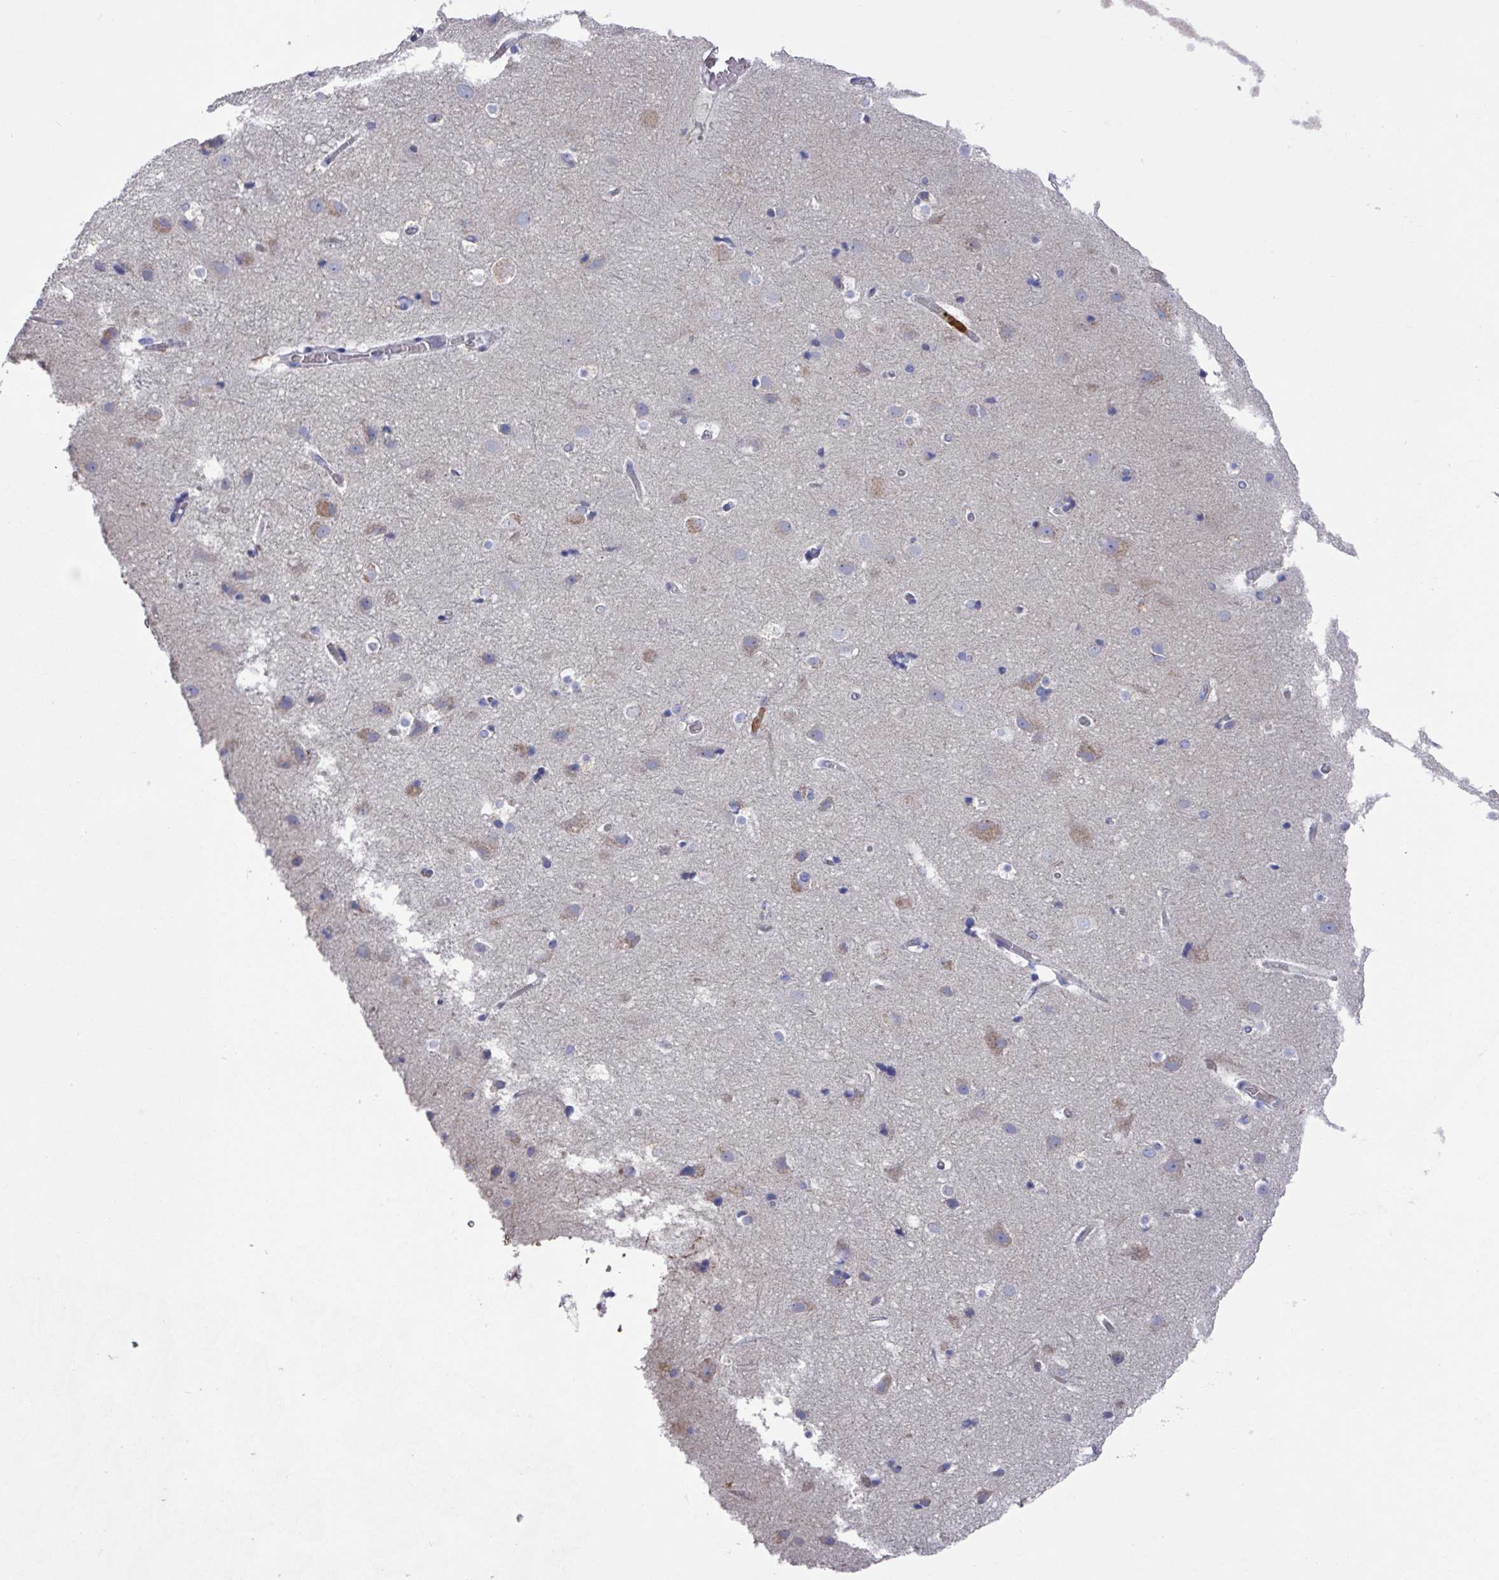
{"staining": {"intensity": "weak", "quantity": "25%-75%", "location": "cytoplasmic/membranous"}, "tissue": "cerebral cortex", "cell_type": "Endothelial cells", "image_type": "normal", "snomed": [{"axis": "morphology", "description": "Normal tissue, NOS"}, {"axis": "topography", "description": "Cerebral cortex"}], "caption": "Approximately 25%-75% of endothelial cells in benign human cerebral cortex show weak cytoplasmic/membranous protein positivity as visualized by brown immunohistochemical staining.", "gene": "UQCC2", "patient": {"sex": "male", "age": 54}}